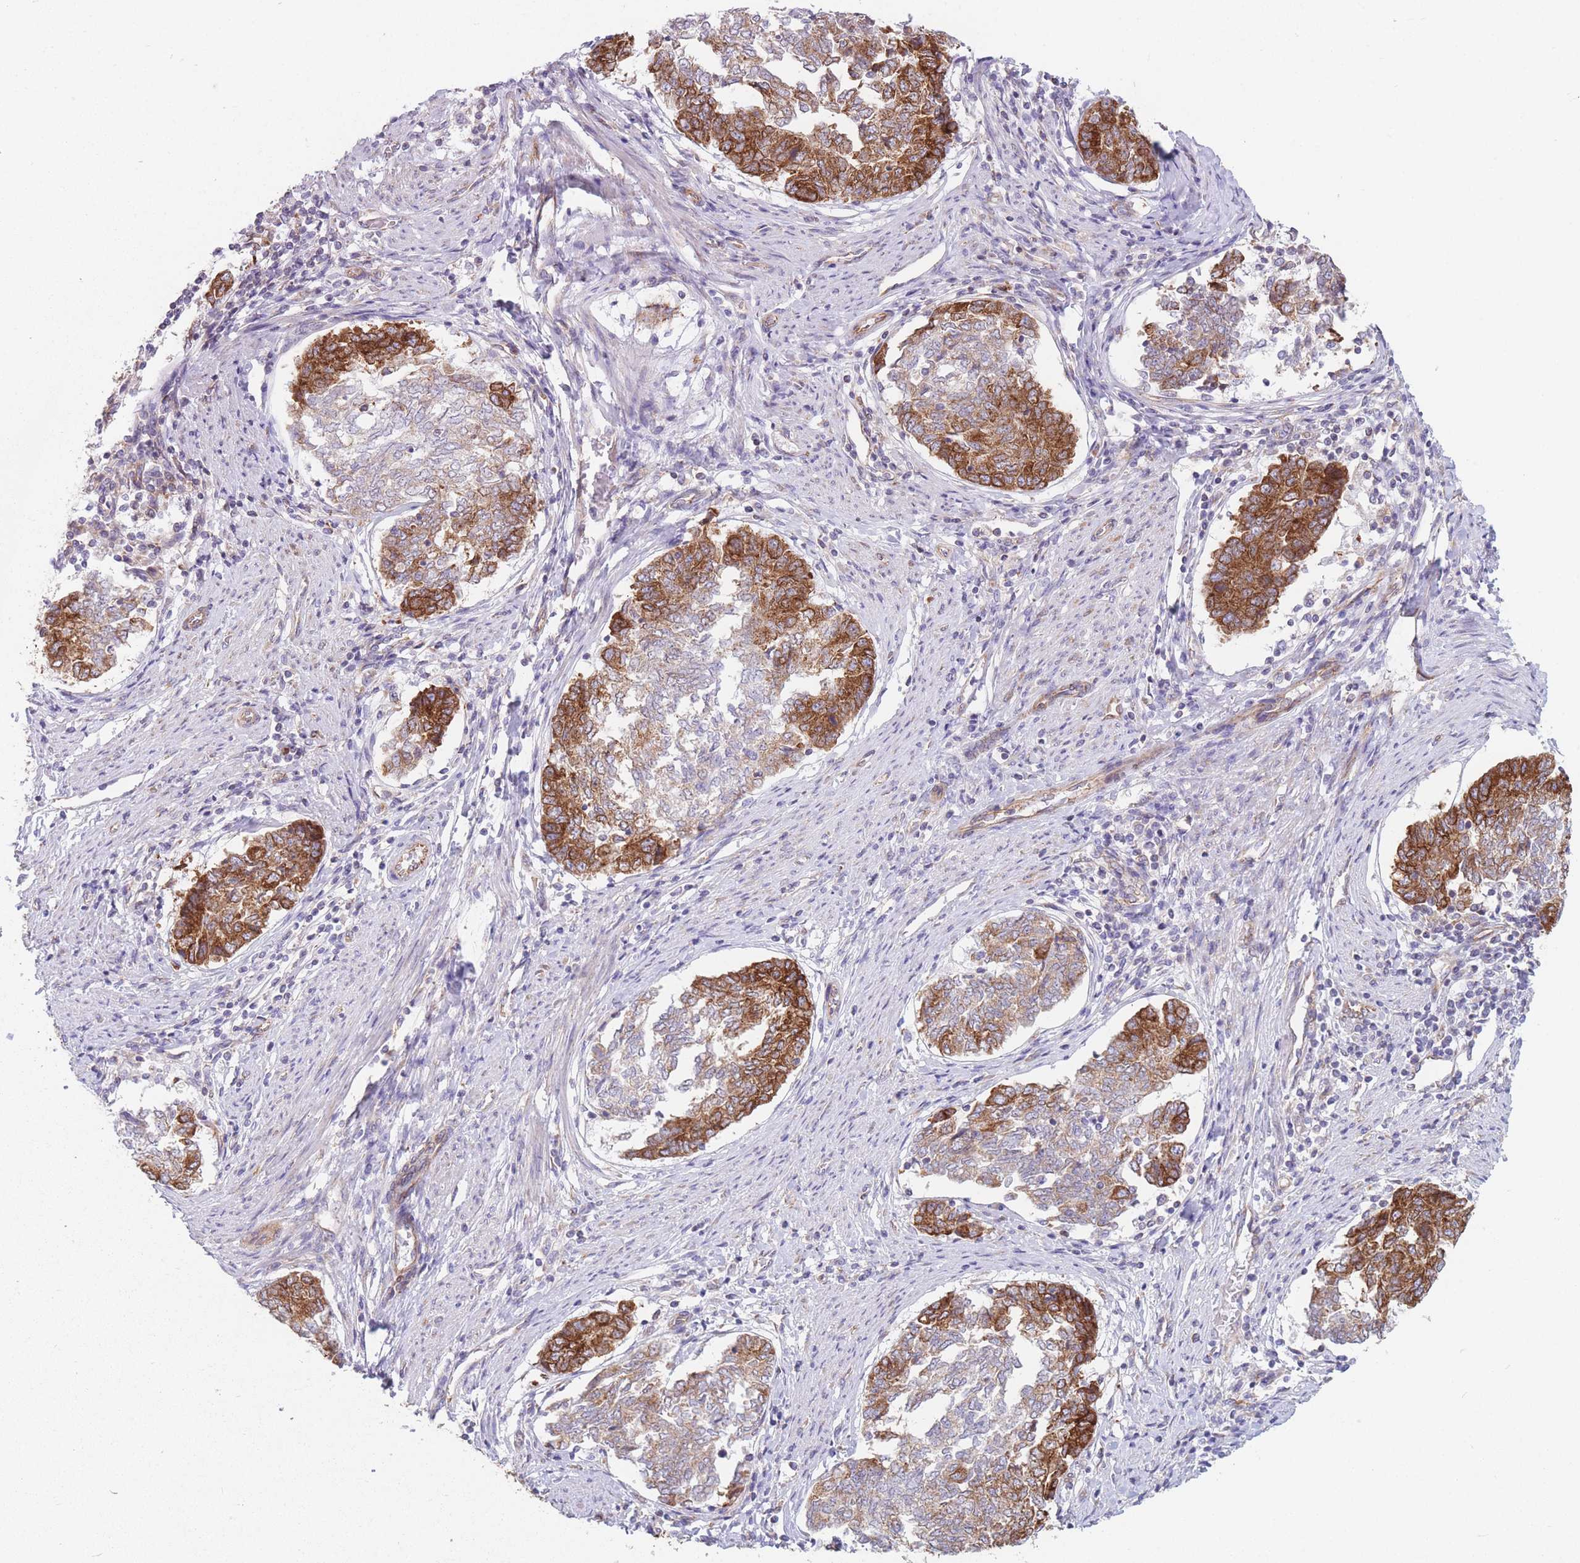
{"staining": {"intensity": "strong", "quantity": "25%-75%", "location": "cytoplasmic/membranous"}, "tissue": "endometrial cancer", "cell_type": "Tumor cells", "image_type": "cancer", "snomed": [{"axis": "morphology", "description": "Adenocarcinoma, NOS"}, {"axis": "topography", "description": "Endometrium"}], "caption": "An image of endometrial cancer stained for a protein reveals strong cytoplasmic/membranous brown staining in tumor cells.", "gene": "AK9", "patient": {"sex": "female", "age": 80}}